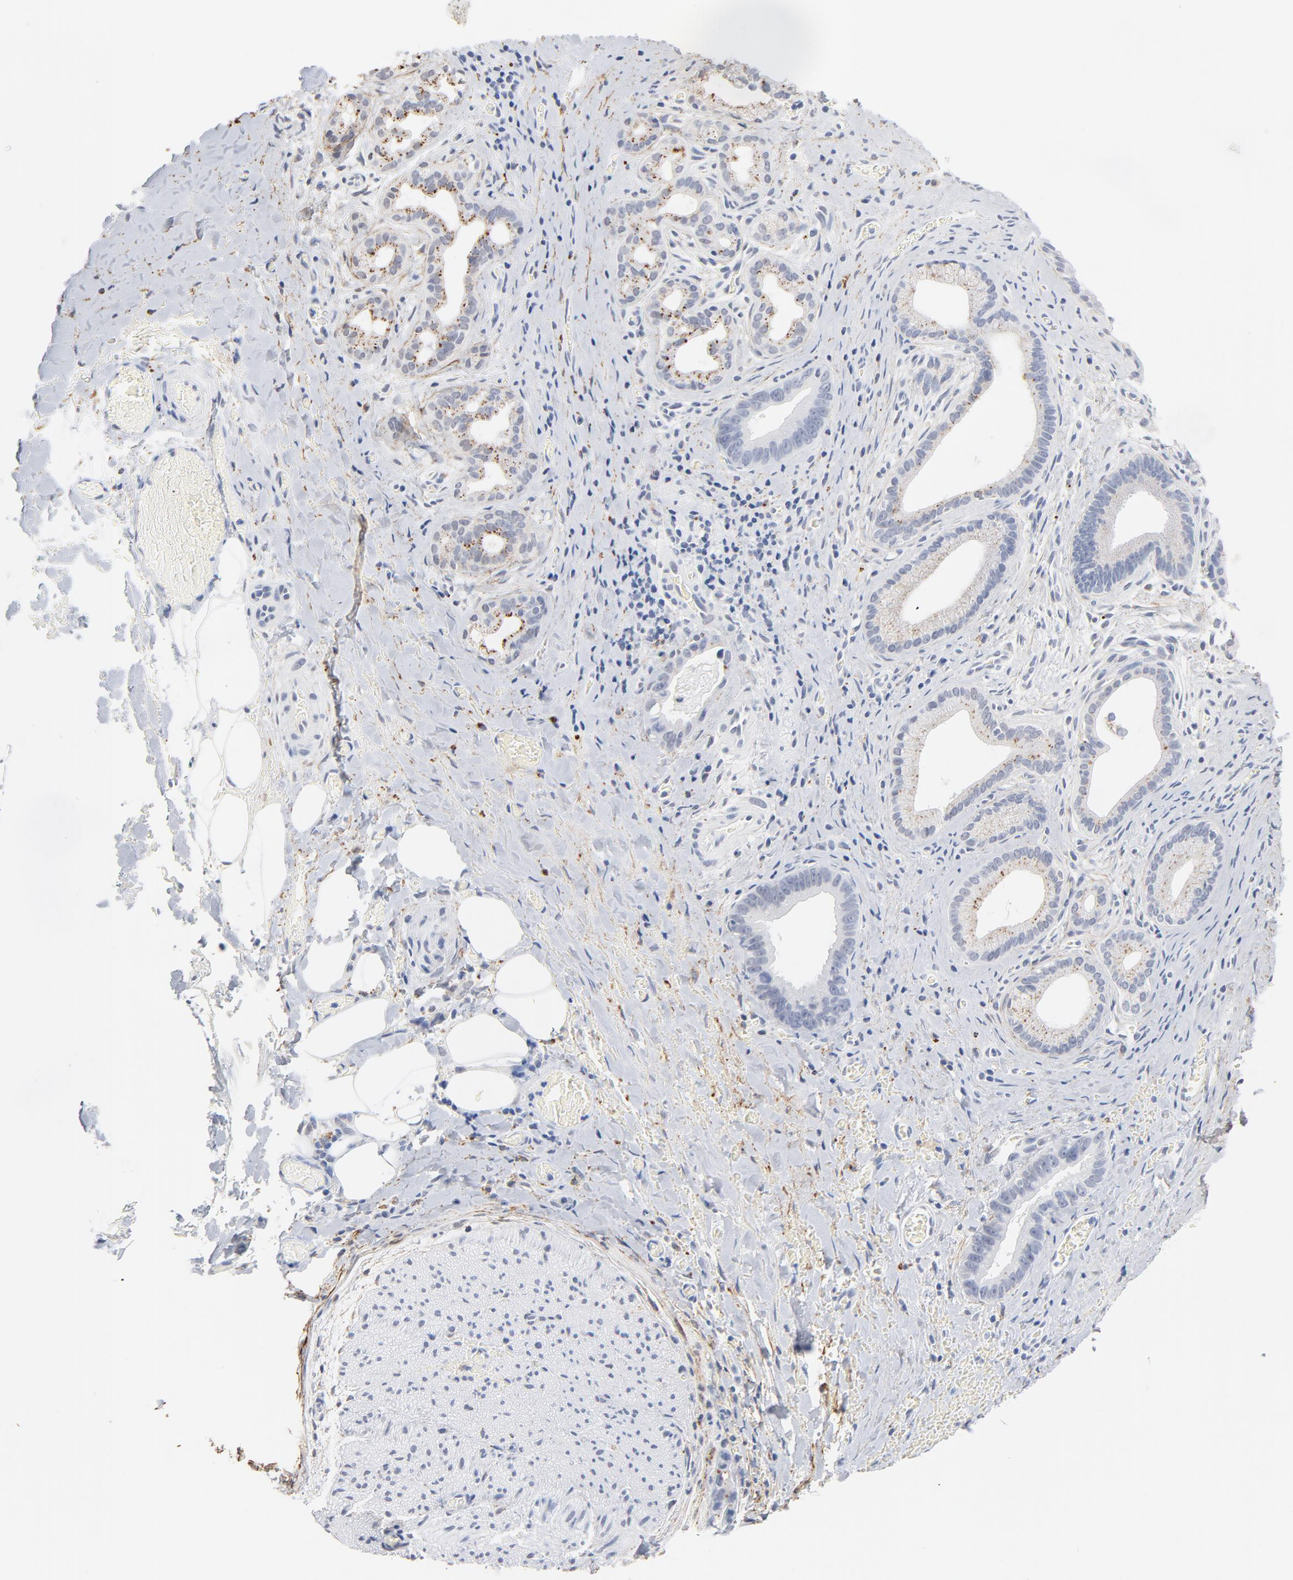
{"staining": {"intensity": "moderate", "quantity": "25%-75%", "location": "cytoplasmic/membranous"}, "tissue": "liver cancer", "cell_type": "Tumor cells", "image_type": "cancer", "snomed": [{"axis": "morphology", "description": "Cholangiocarcinoma"}, {"axis": "topography", "description": "Liver"}], "caption": "DAB immunohistochemical staining of human liver cancer shows moderate cytoplasmic/membranous protein positivity in about 25%-75% of tumor cells.", "gene": "LTBP2", "patient": {"sex": "female", "age": 55}}